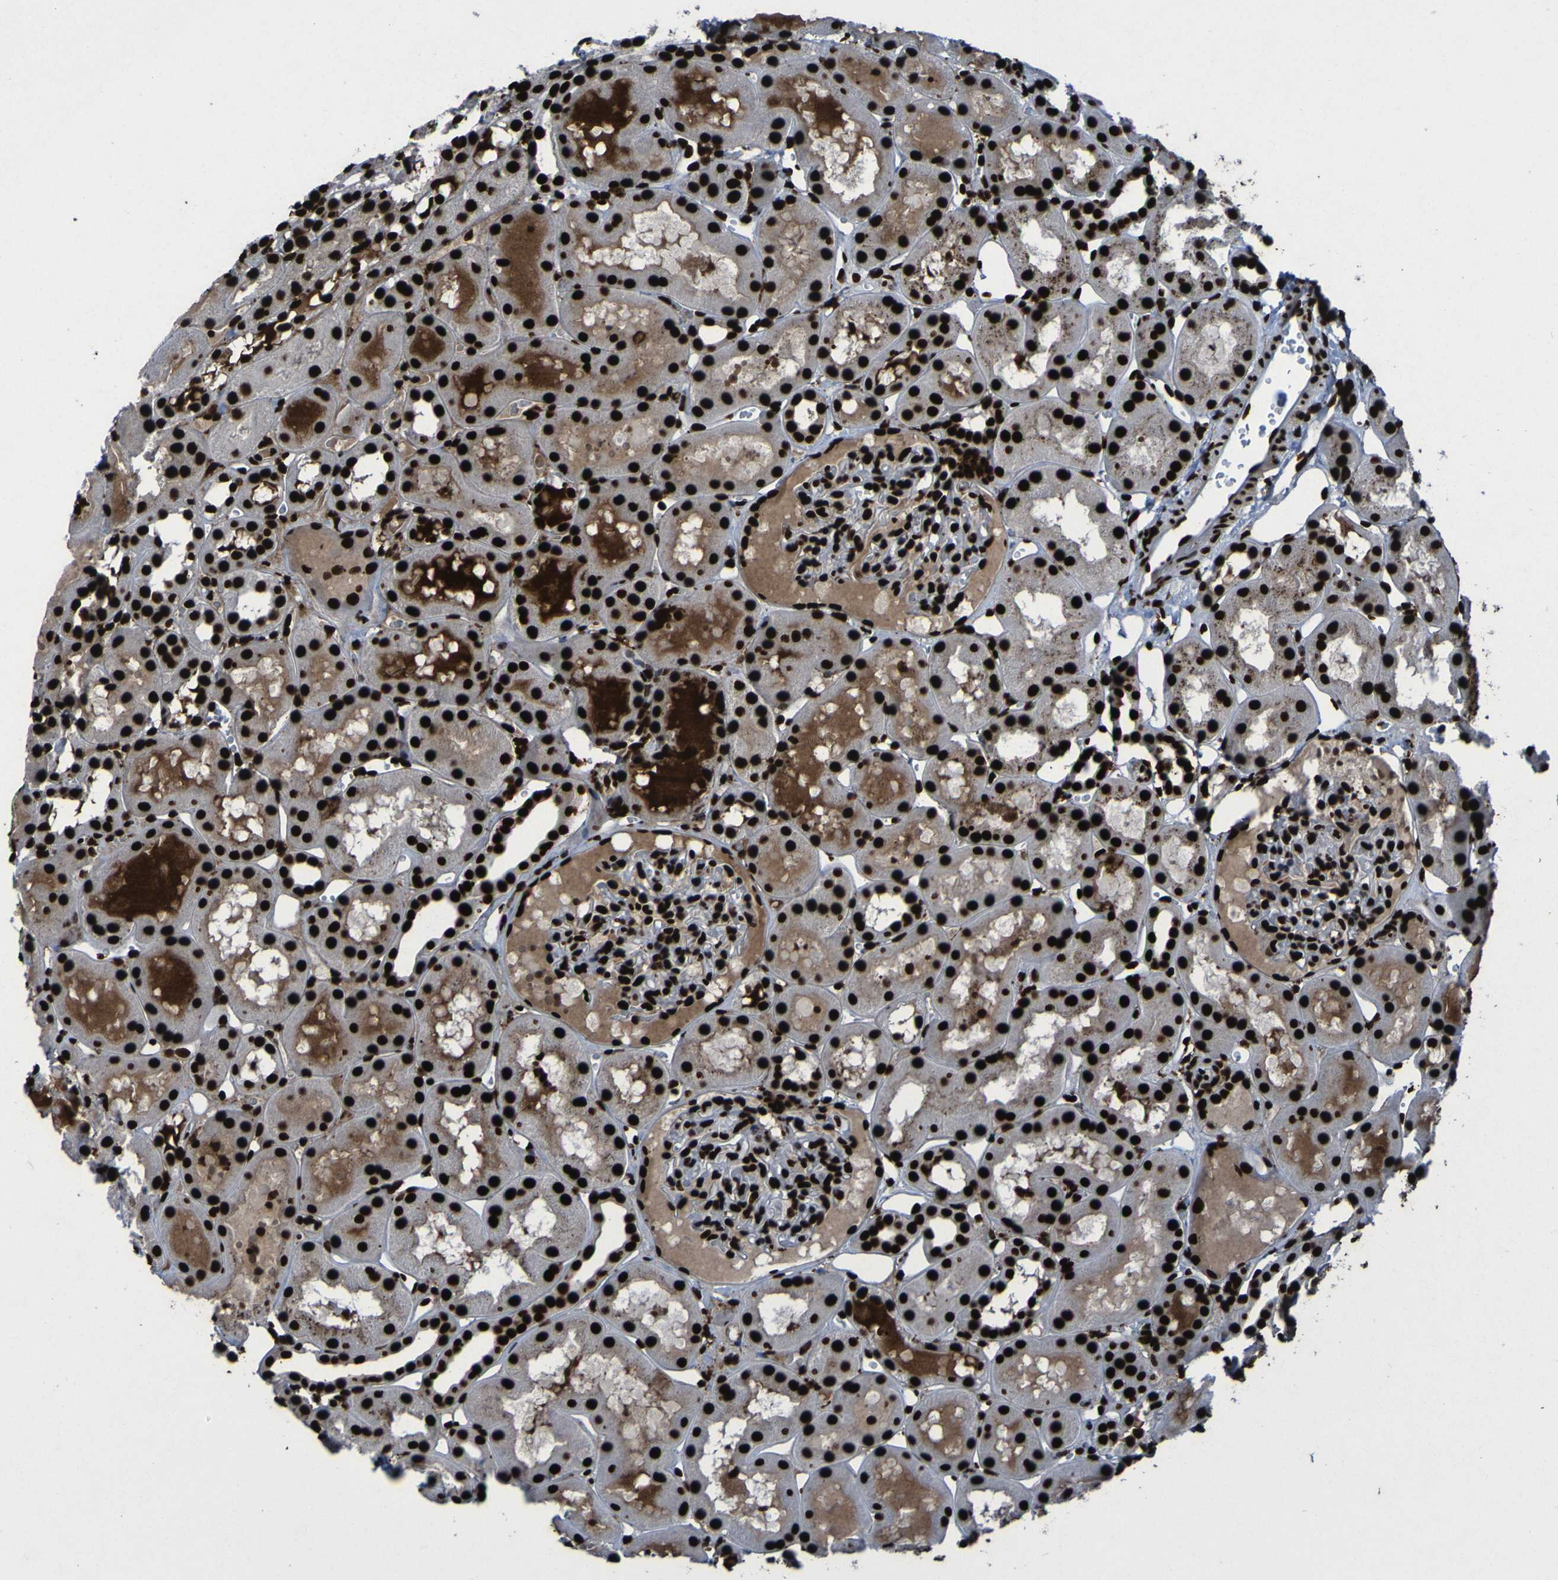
{"staining": {"intensity": "strong", "quantity": ">75%", "location": "nuclear"}, "tissue": "kidney", "cell_type": "Cells in glomeruli", "image_type": "normal", "snomed": [{"axis": "morphology", "description": "Normal tissue, NOS"}, {"axis": "topography", "description": "Kidney"}, {"axis": "topography", "description": "Urinary bladder"}], "caption": "Protein expression analysis of unremarkable human kidney reveals strong nuclear expression in about >75% of cells in glomeruli.", "gene": "NPM1", "patient": {"sex": "male", "age": 16}}